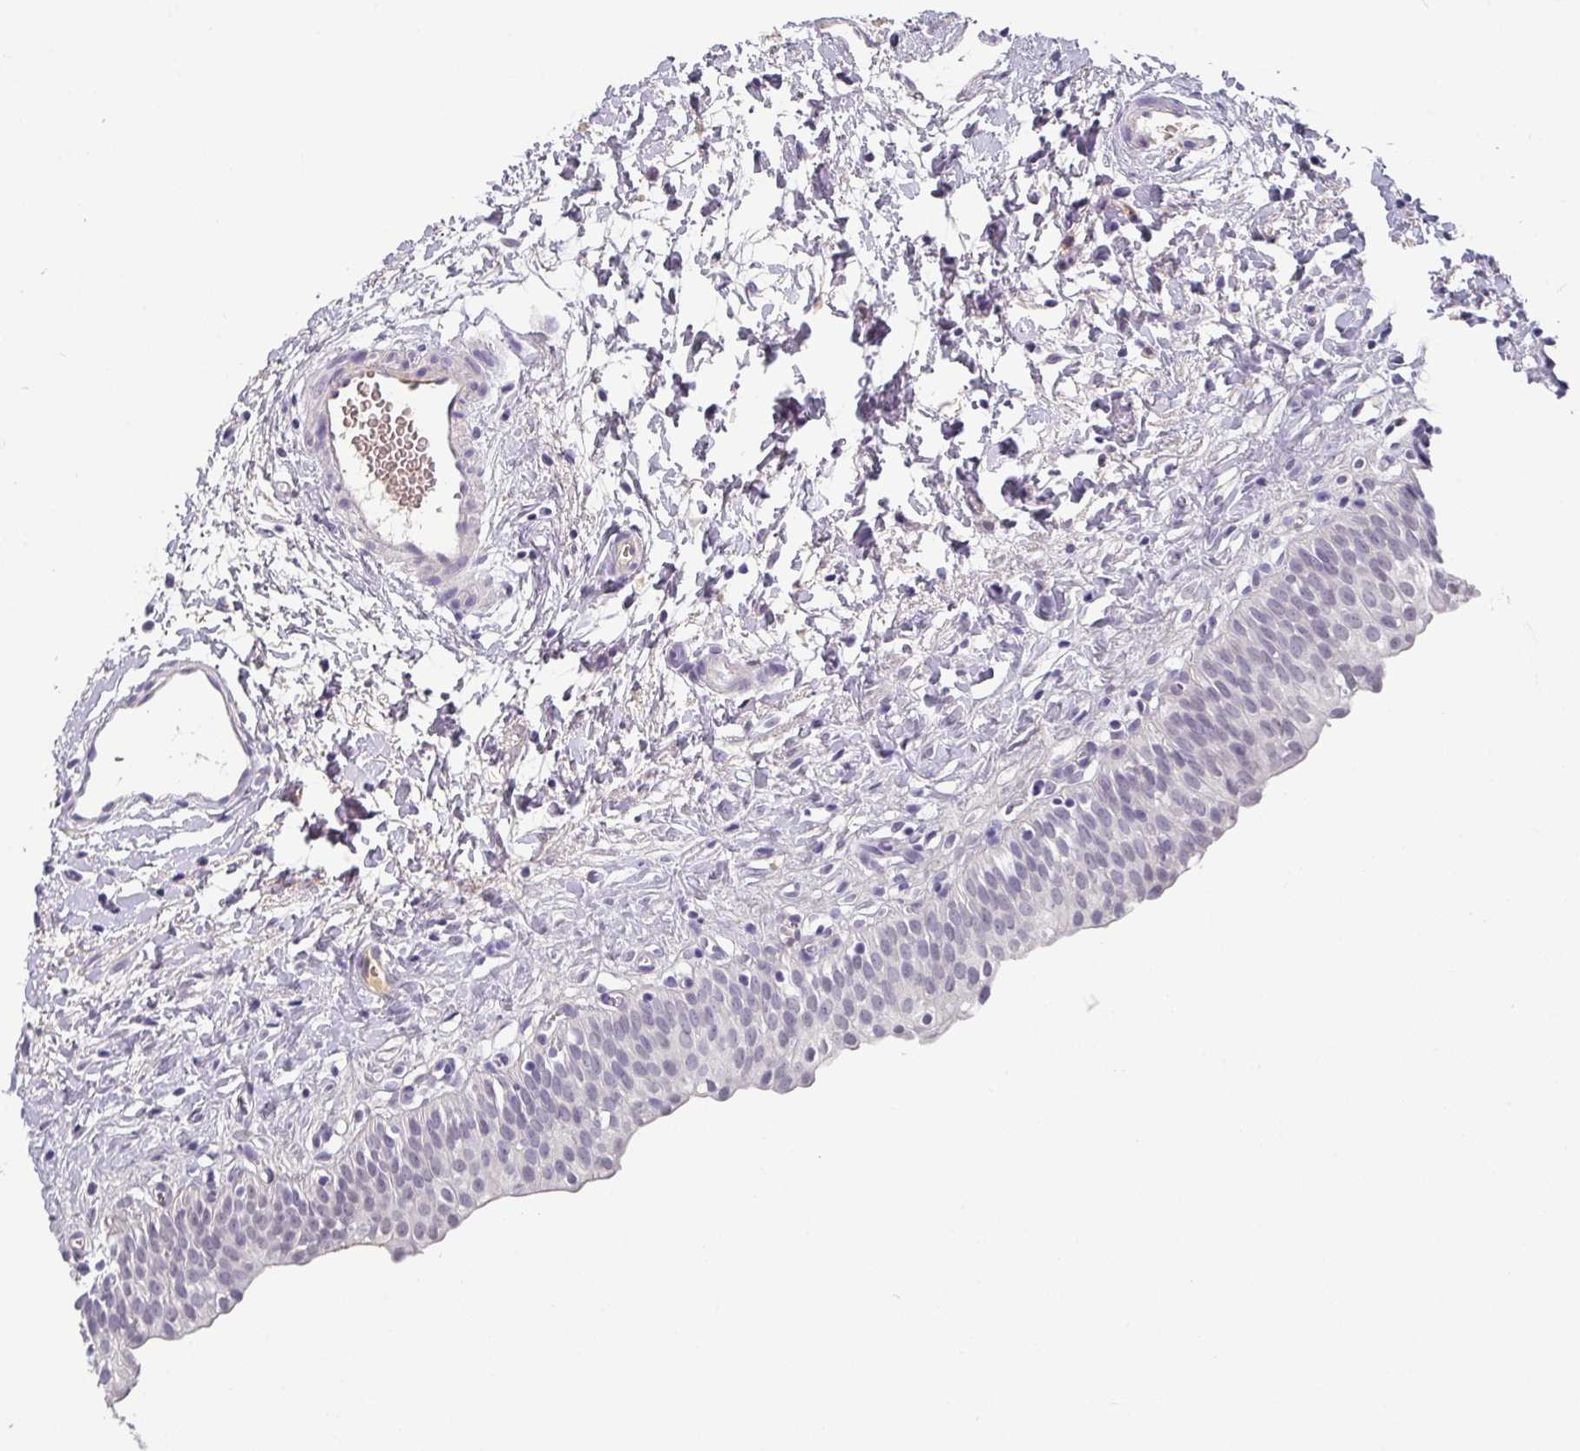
{"staining": {"intensity": "negative", "quantity": "none", "location": "none"}, "tissue": "urinary bladder", "cell_type": "Urothelial cells", "image_type": "normal", "snomed": [{"axis": "morphology", "description": "Normal tissue, NOS"}, {"axis": "topography", "description": "Urinary bladder"}], "caption": "A histopathology image of human urinary bladder is negative for staining in urothelial cells. (DAB (3,3'-diaminobenzidine) immunohistochemistry (IHC) visualized using brightfield microscopy, high magnification).", "gene": "C1QB", "patient": {"sex": "male", "age": 51}}